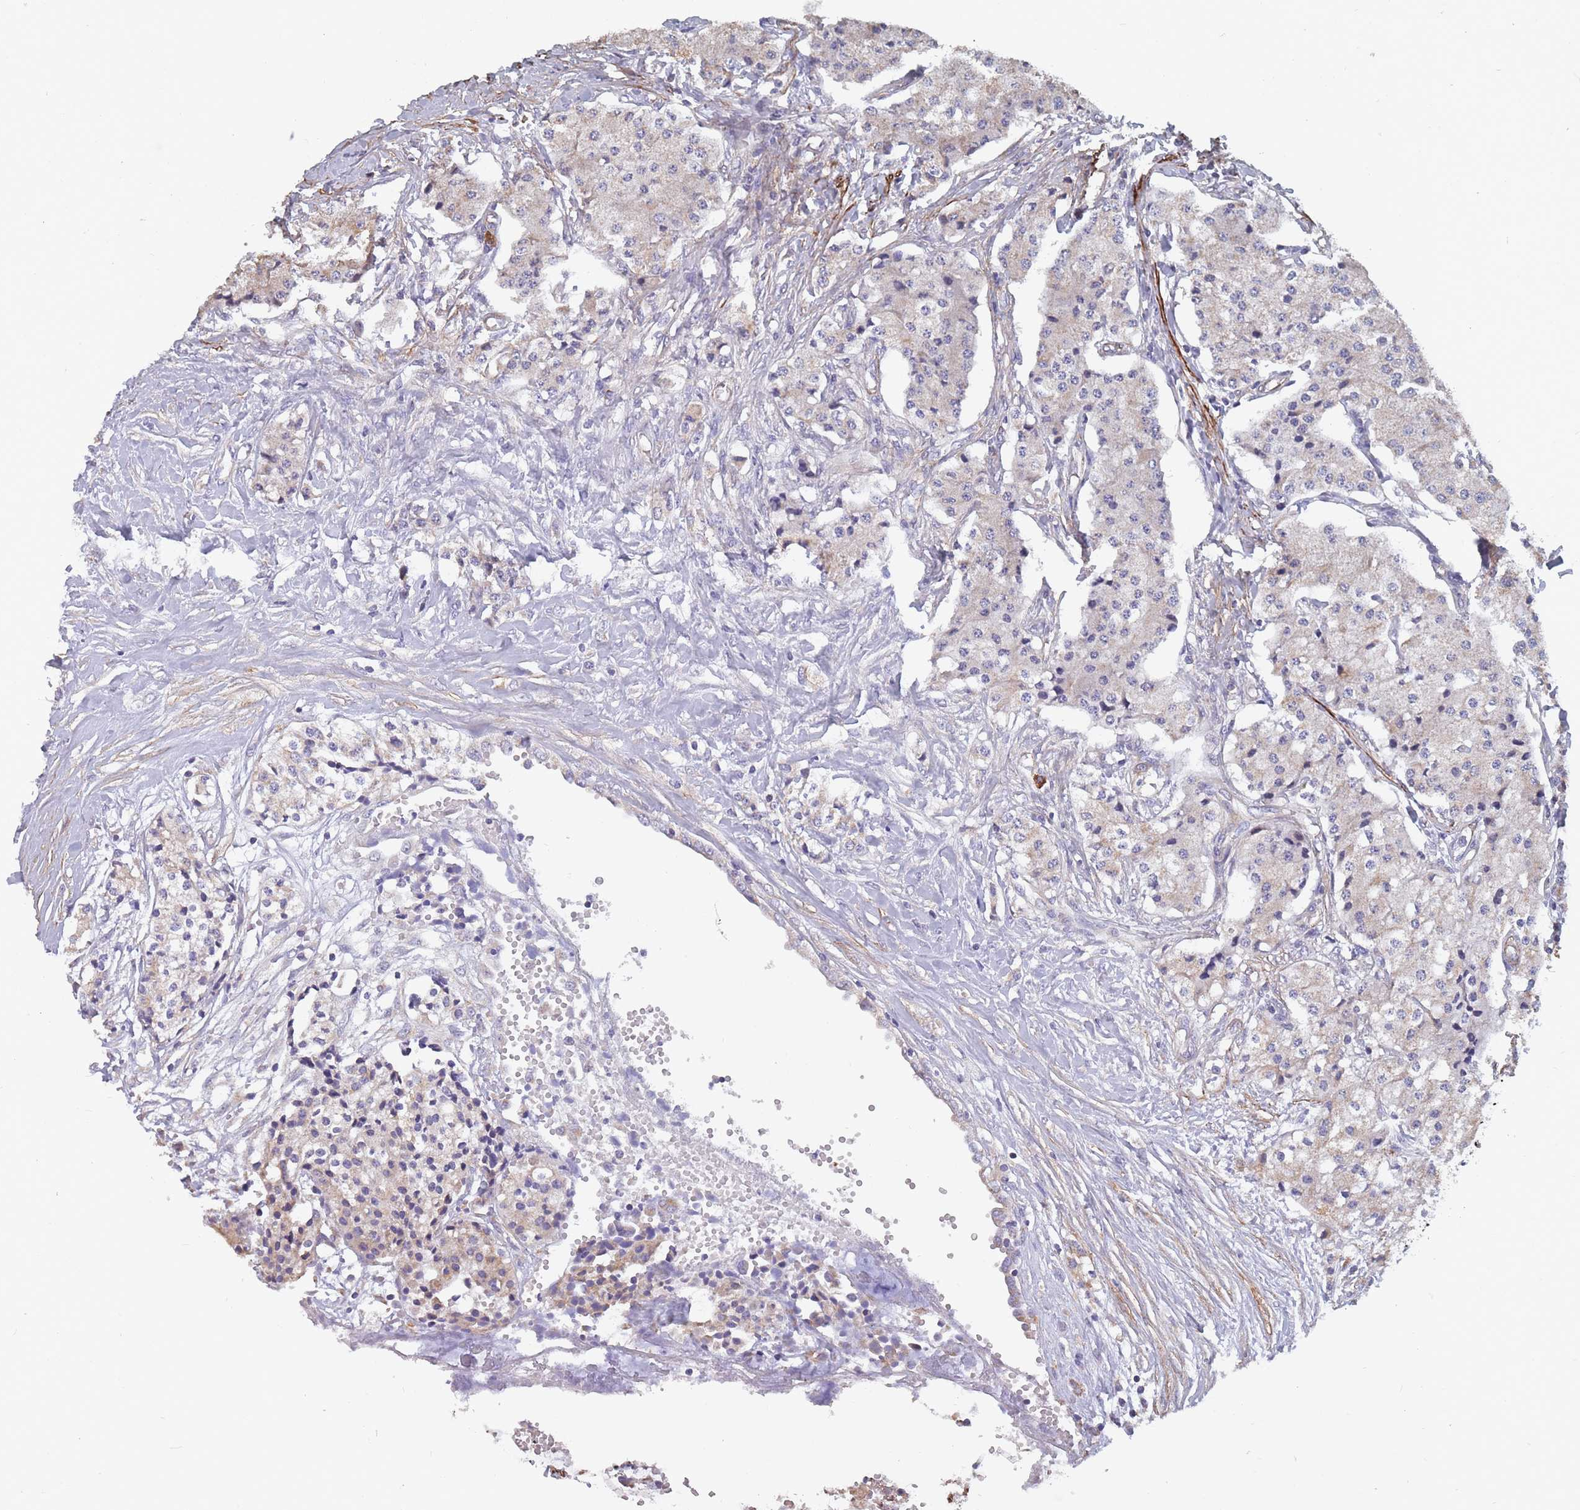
{"staining": {"intensity": "weak", "quantity": "<25%", "location": "cytoplasmic/membranous"}, "tissue": "carcinoid", "cell_type": "Tumor cells", "image_type": "cancer", "snomed": [{"axis": "morphology", "description": "Carcinoid, malignant, NOS"}, {"axis": "topography", "description": "Colon"}], "caption": "DAB (3,3'-diaminobenzidine) immunohistochemical staining of human carcinoid demonstrates no significant expression in tumor cells.", "gene": "TOMM40L", "patient": {"sex": "female", "age": 52}}